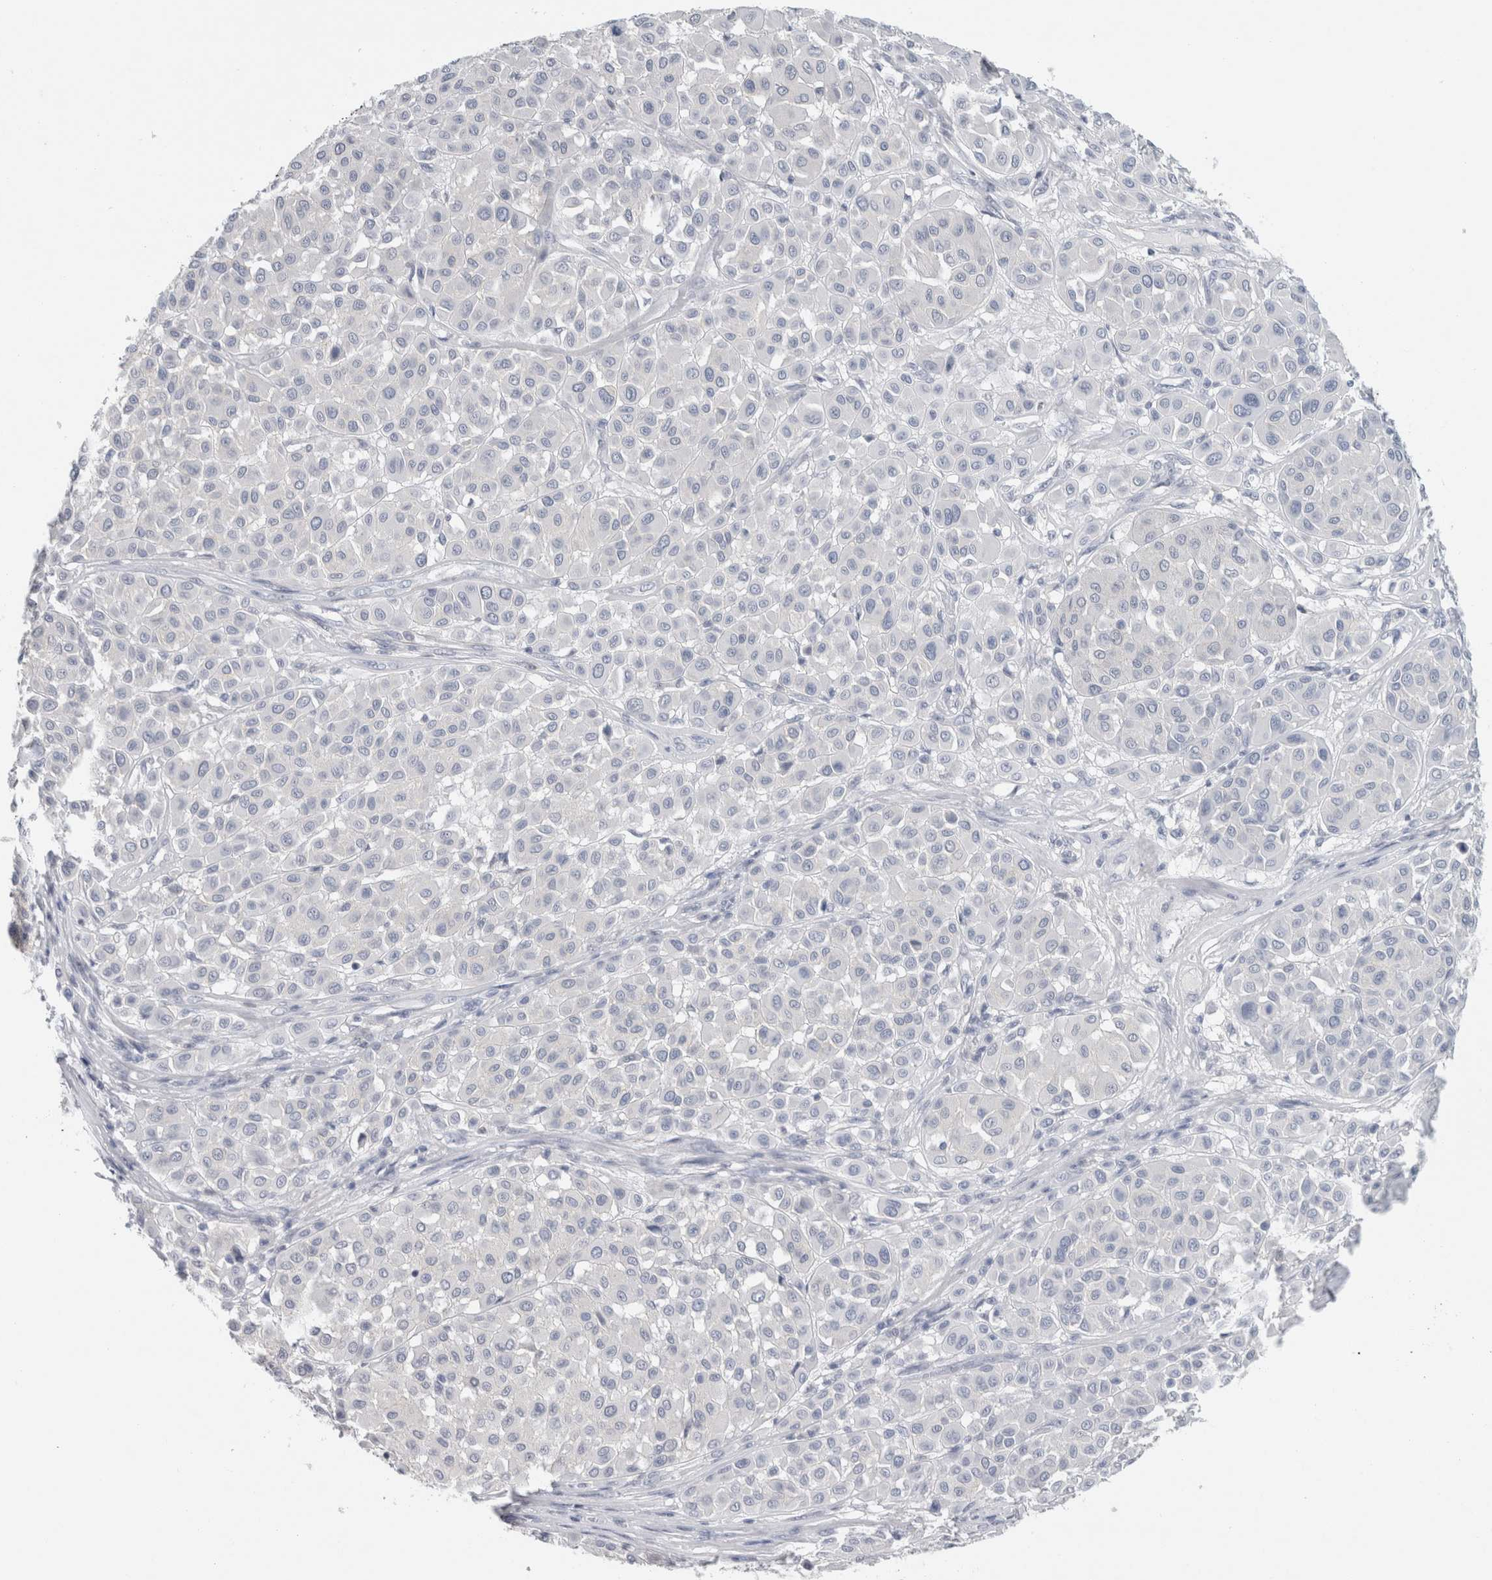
{"staining": {"intensity": "negative", "quantity": "none", "location": "none"}, "tissue": "melanoma", "cell_type": "Tumor cells", "image_type": "cancer", "snomed": [{"axis": "morphology", "description": "Malignant melanoma, Metastatic site"}, {"axis": "topography", "description": "Soft tissue"}], "caption": "The IHC photomicrograph has no significant staining in tumor cells of melanoma tissue. Brightfield microscopy of immunohistochemistry (IHC) stained with DAB (3,3'-diaminobenzidine) (brown) and hematoxylin (blue), captured at high magnification.", "gene": "CASP6", "patient": {"sex": "male", "age": 41}}